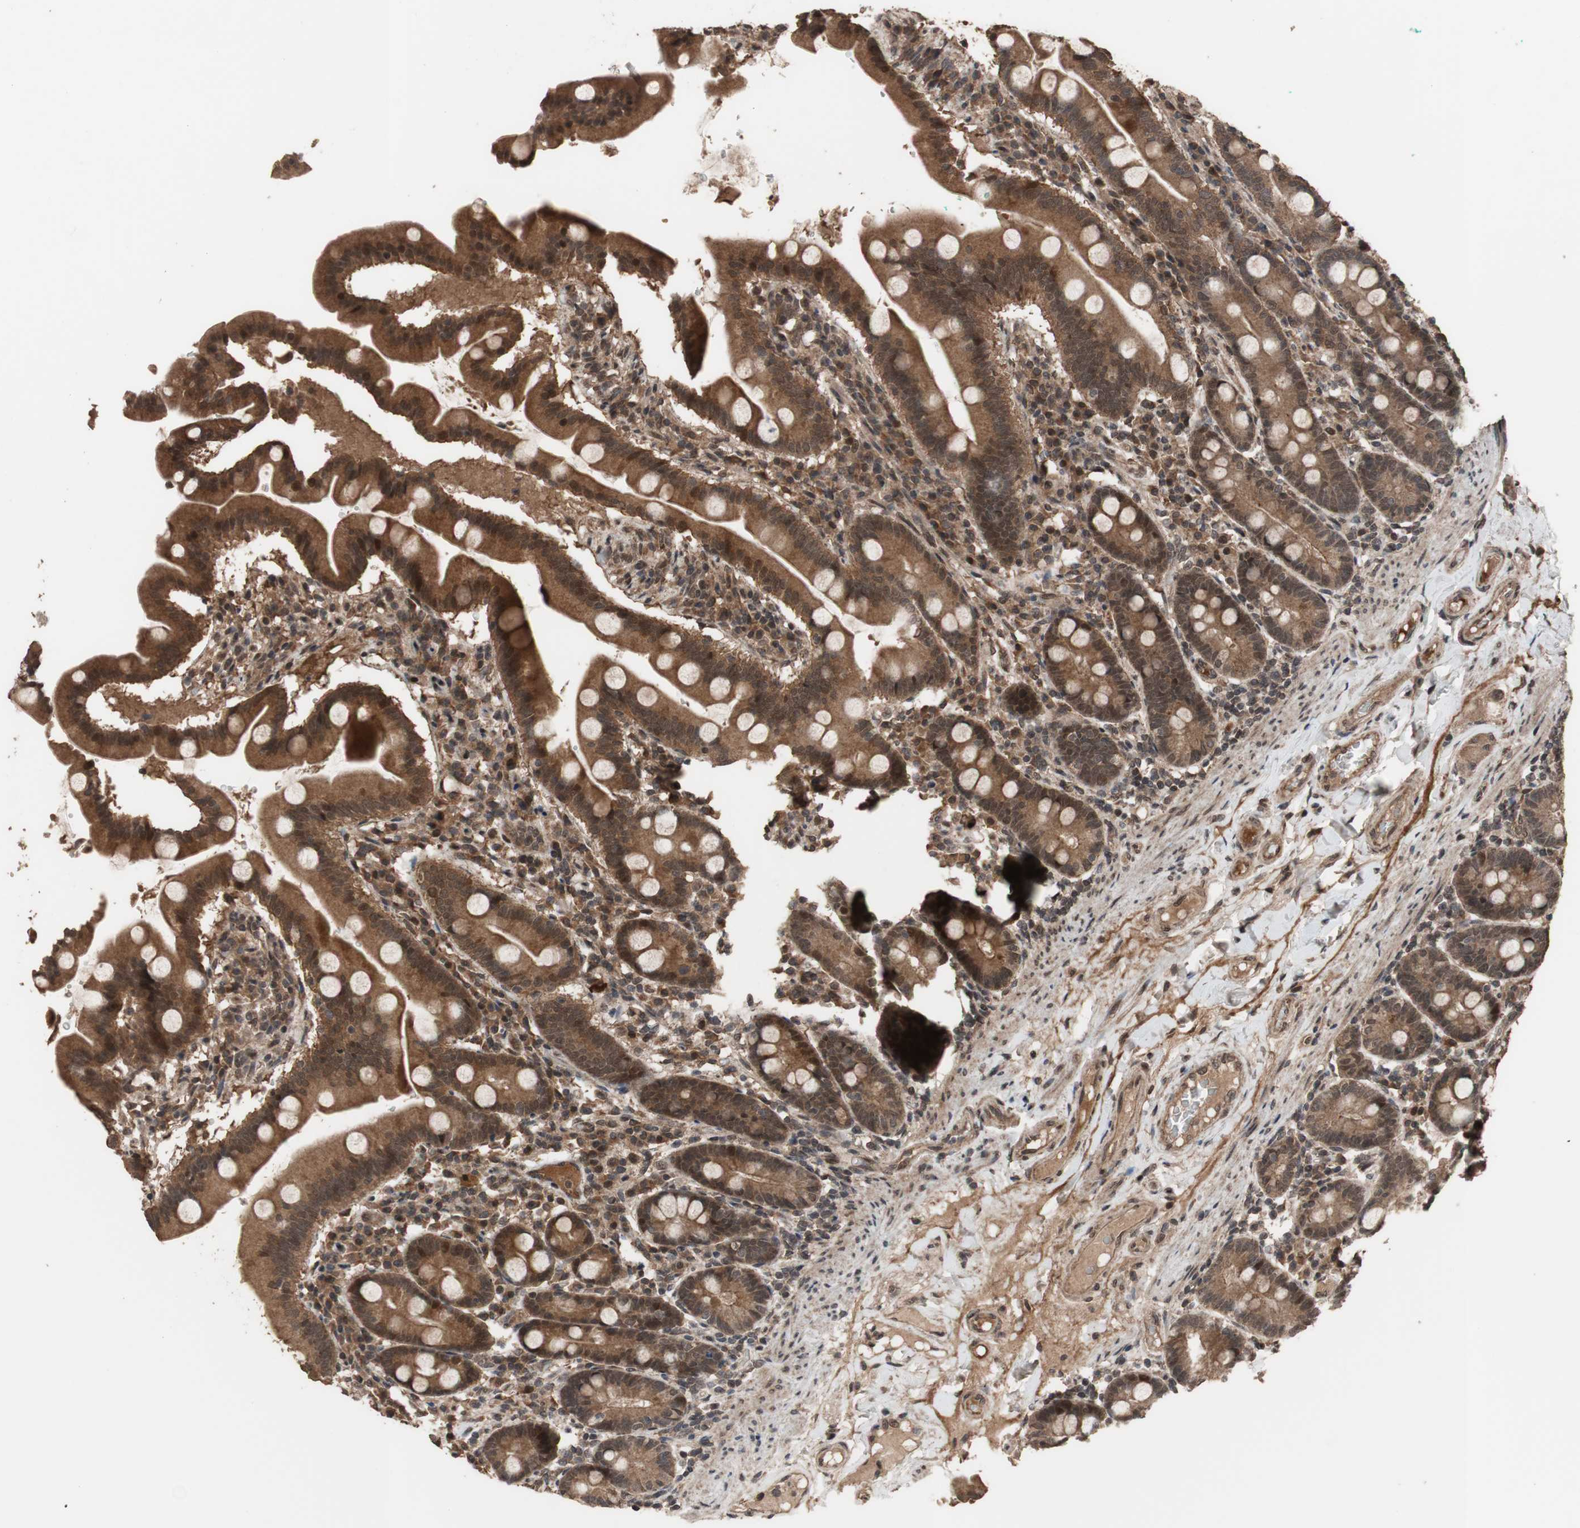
{"staining": {"intensity": "moderate", "quantity": ">75%", "location": "cytoplasmic/membranous,nuclear"}, "tissue": "duodenum", "cell_type": "Glandular cells", "image_type": "normal", "snomed": [{"axis": "morphology", "description": "Normal tissue, NOS"}, {"axis": "topography", "description": "Duodenum"}], "caption": "IHC of benign duodenum reveals medium levels of moderate cytoplasmic/membranous,nuclear positivity in about >75% of glandular cells.", "gene": "KANSL1", "patient": {"sex": "male", "age": 50}}